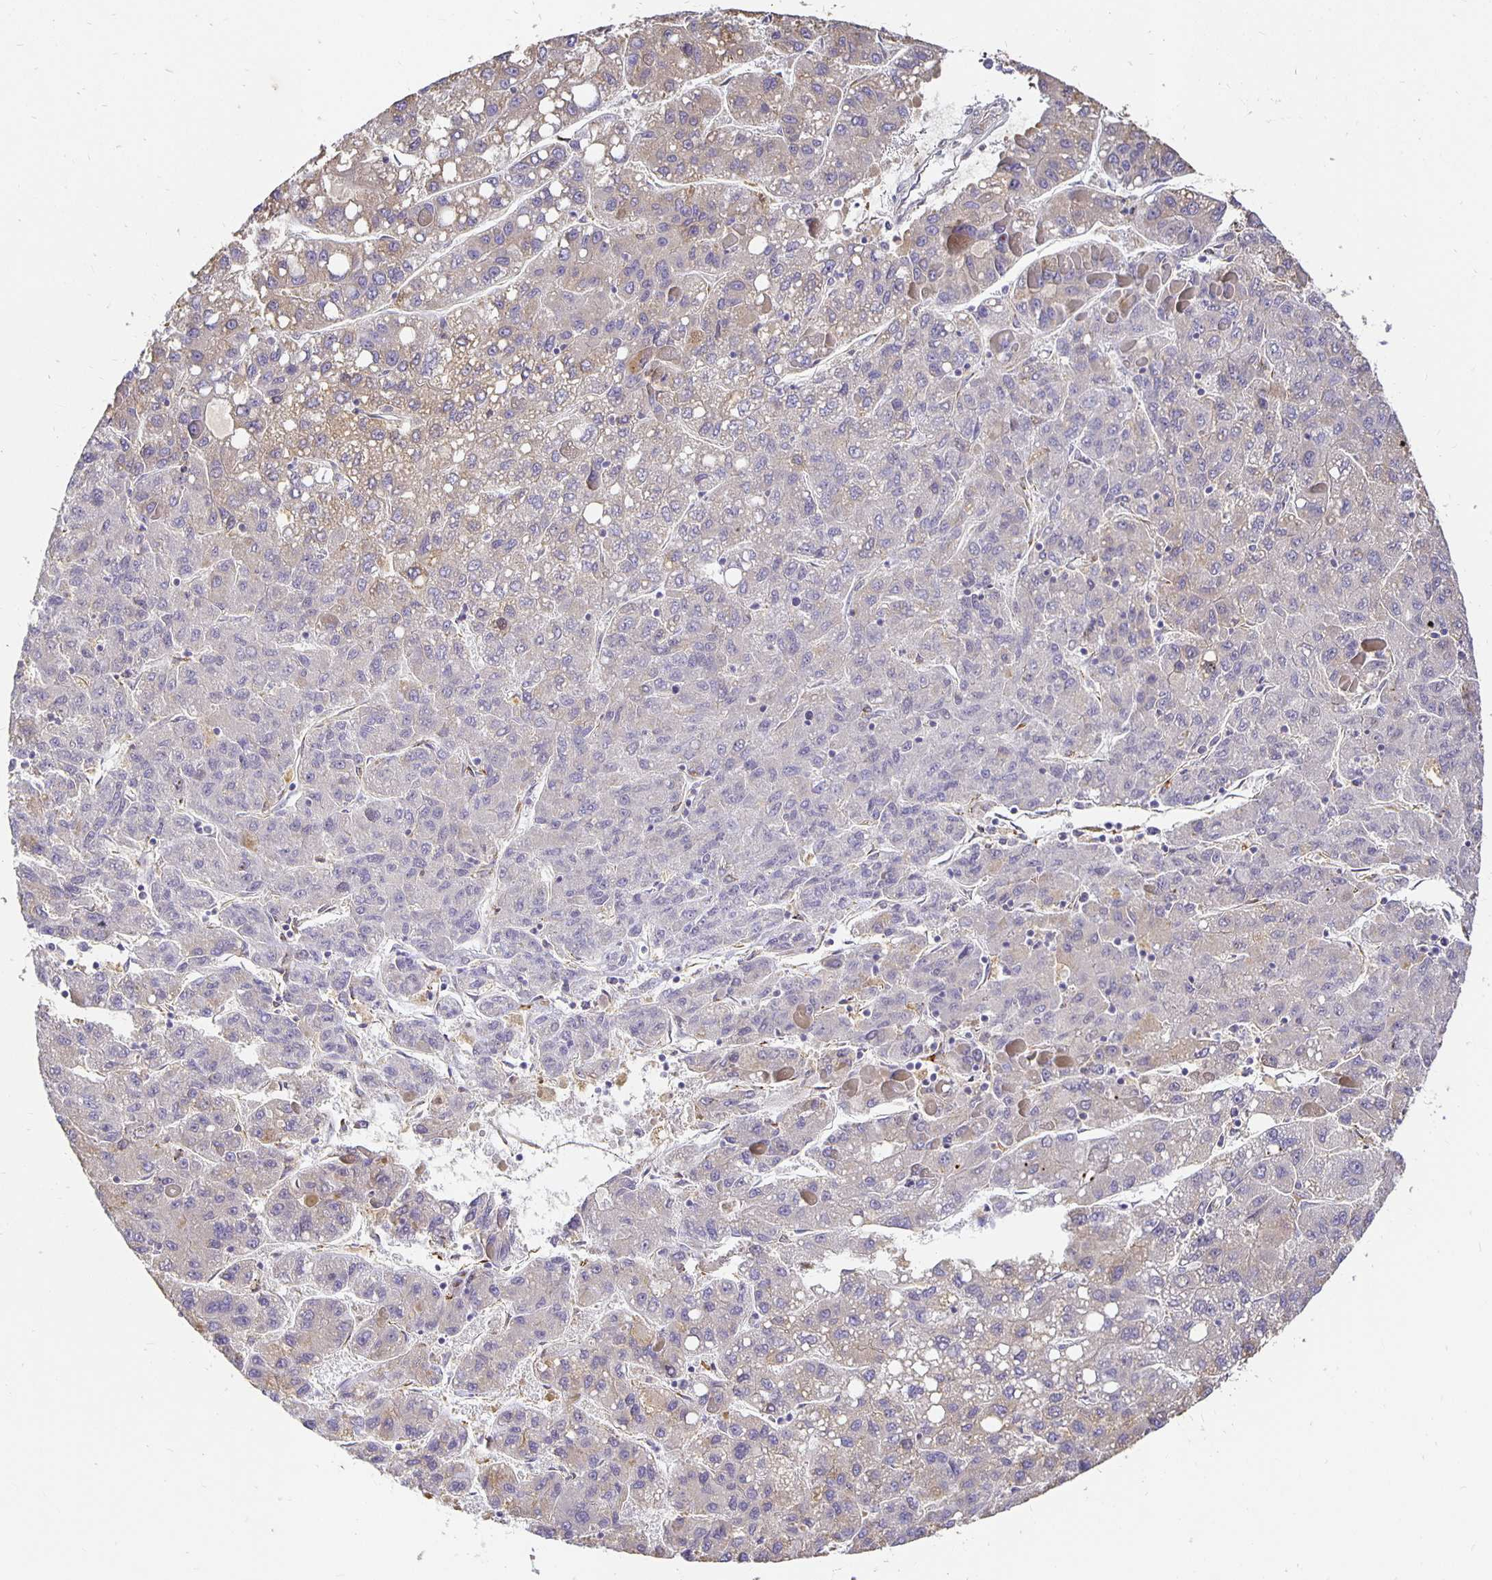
{"staining": {"intensity": "weak", "quantity": "<25%", "location": "cytoplasmic/membranous"}, "tissue": "liver cancer", "cell_type": "Tumor cells", "image_type": "cancer", "snomed": [{"axis": "morphology", "description": "Carcinoma, Hepatocellular, NOS"}, {"axis": "topography", "description": "Liver"}], "caption": "Liver hepatocellular carcinoma stained for a protein using immunohistochemistry reveals no positivity tumor cells.", "gene": "PLOD1", "patient": {"sex": "female", "age": 82}}